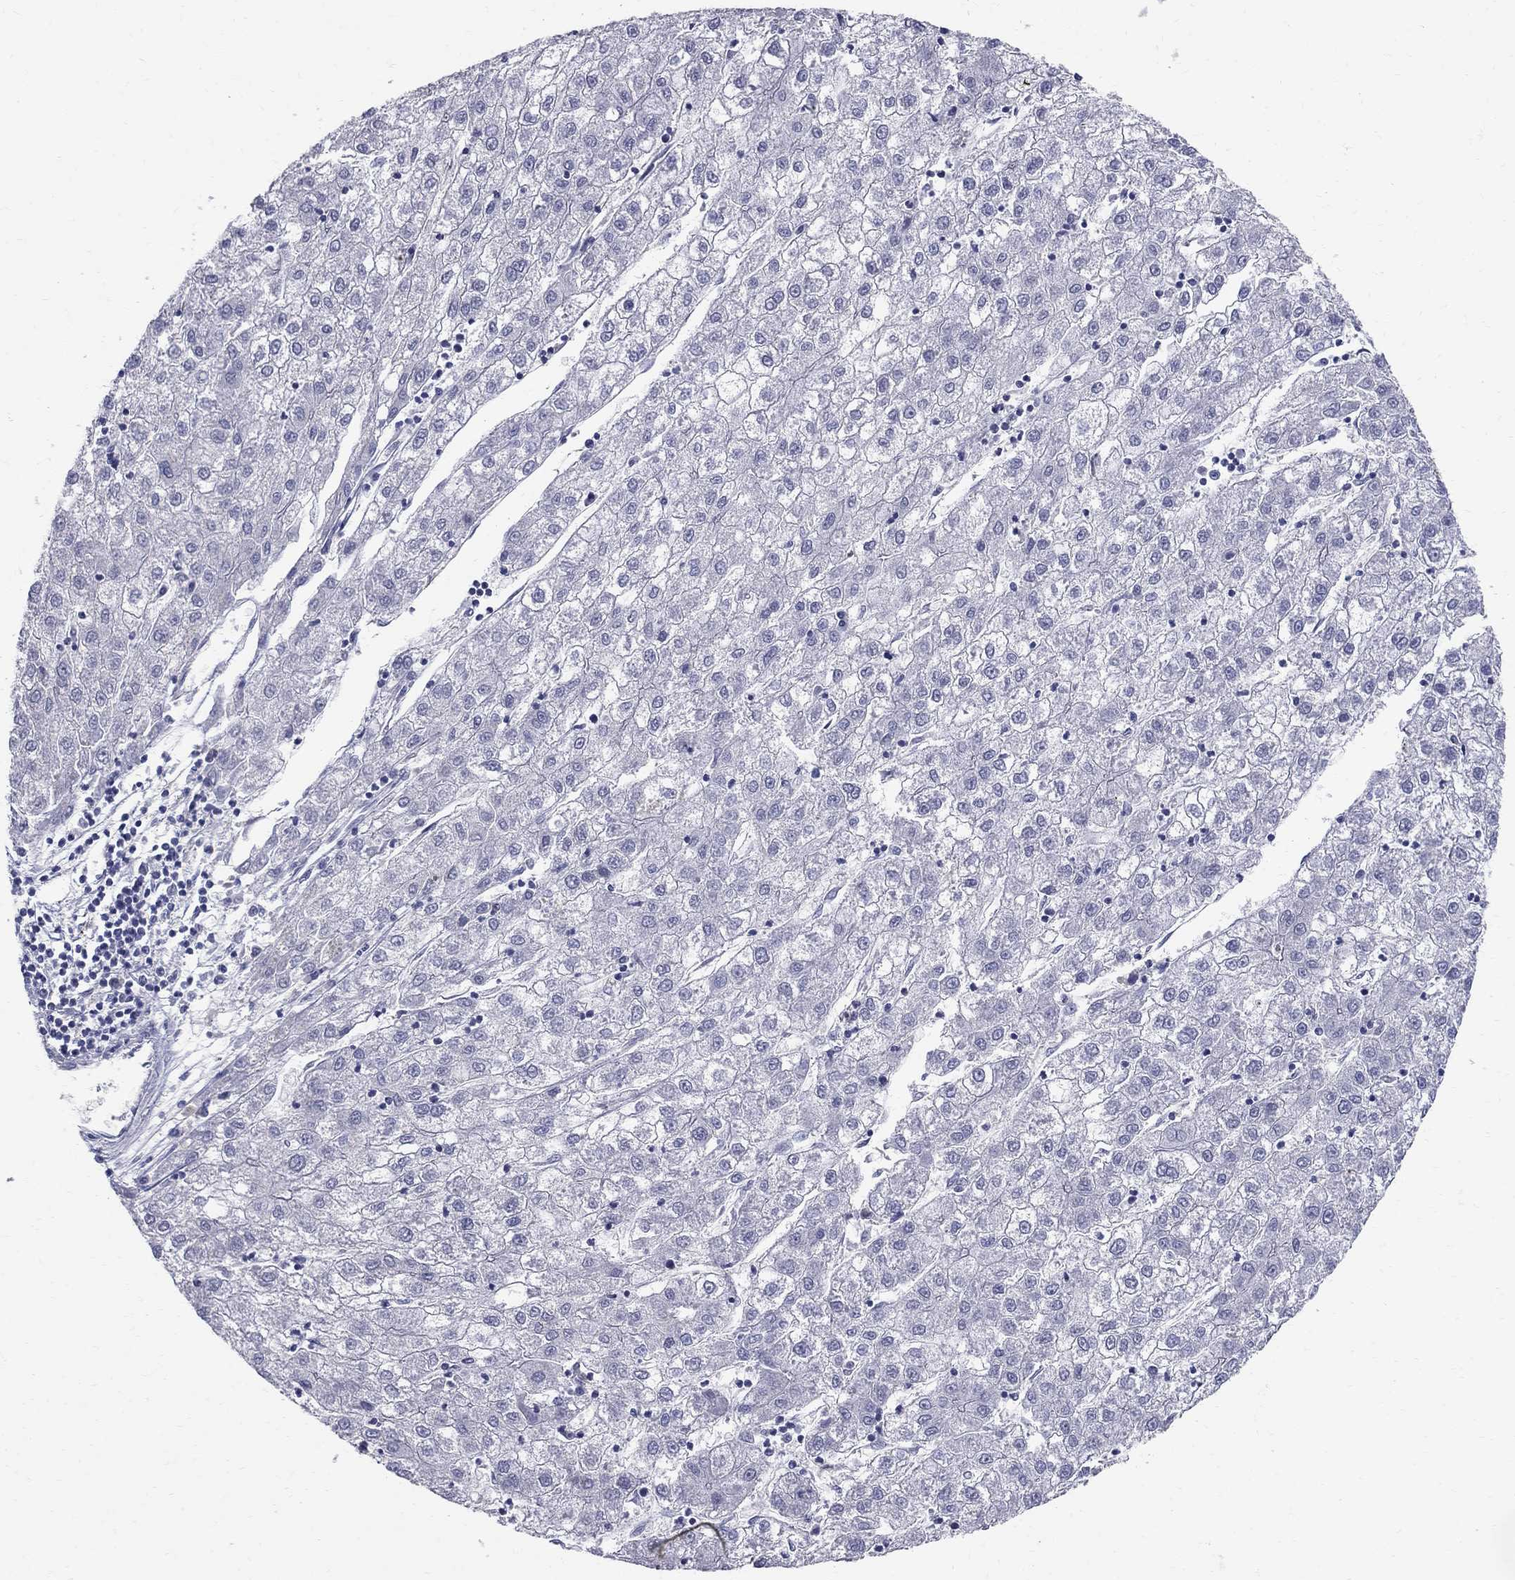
{"staining": {"intensity": "negative", "quantity": "none", "location": "none"}, "tissue": "liver cancer", "cell_type": "Tumor cells", "image_type": "cancer", "snomed": [{"axis": "morphology", "description": "Carcinoma, Hepatocellular, NOS"}, {"axis": "topography", "description": "Liver"}], "caption": "Liver cancer (hepatocellular carcinoma) was stained to show a protein in brown. There is no significant expression in tumor cells.", "gene": "TP53TG5", "patient": {"sex": "male", "age": 72}}